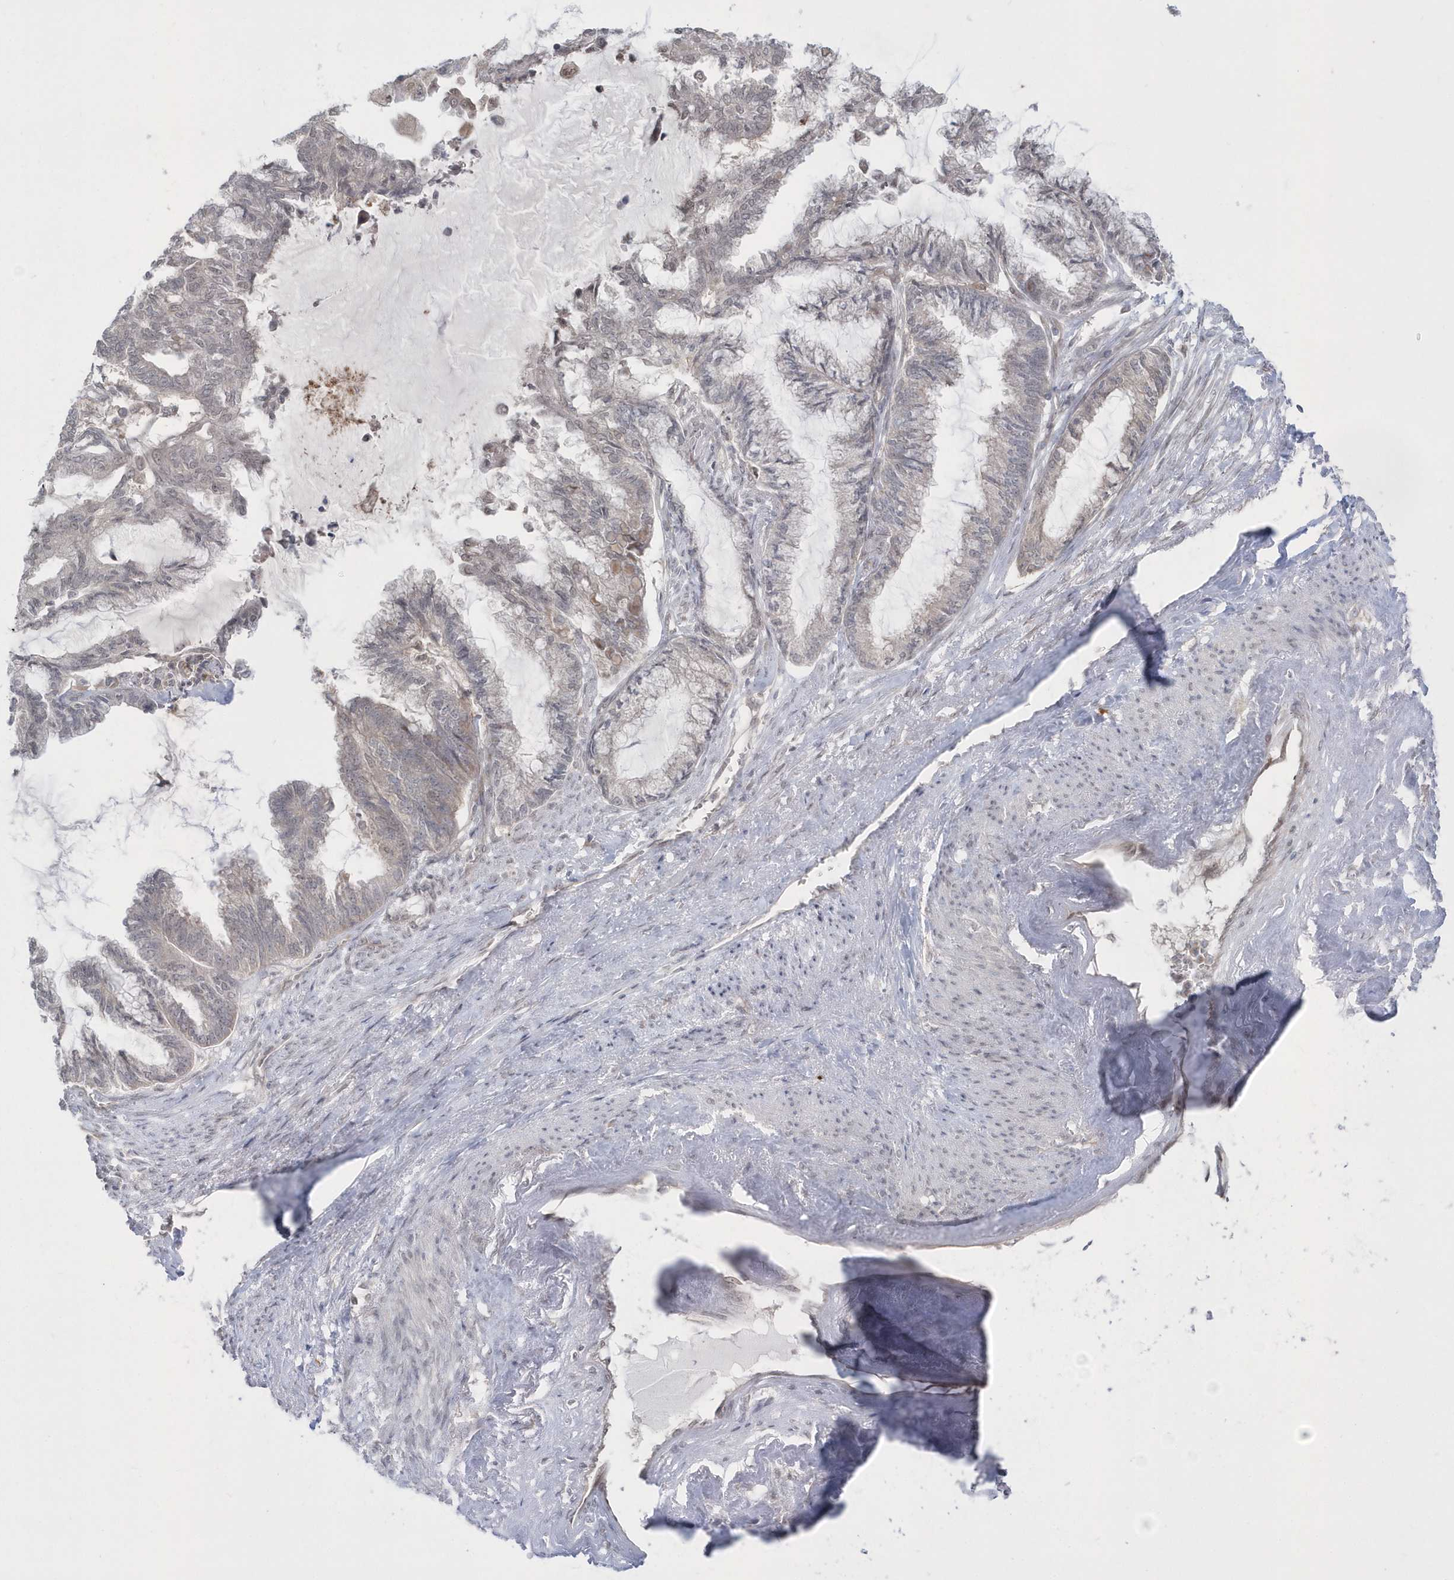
{"staining": {"intensity": "weak", "quantity": "<25%", "location": "cytoplasmic/membranous"}, "tissue": "endometrial cancer", "cell_type": "Tumor cells", "image_type": "cancer", "snomed": [{"axis": "morphology", "description": "Adenocarcinoma, NOS"}, {"axis": "topography", "description": "Endometrium"}], "caption": "The histopathology image demonstrates no staining of tumor cells in adenocarcinoma (endometrial).", "gene": "DHX57", "patient": {"sex": "female", "age": 86}}